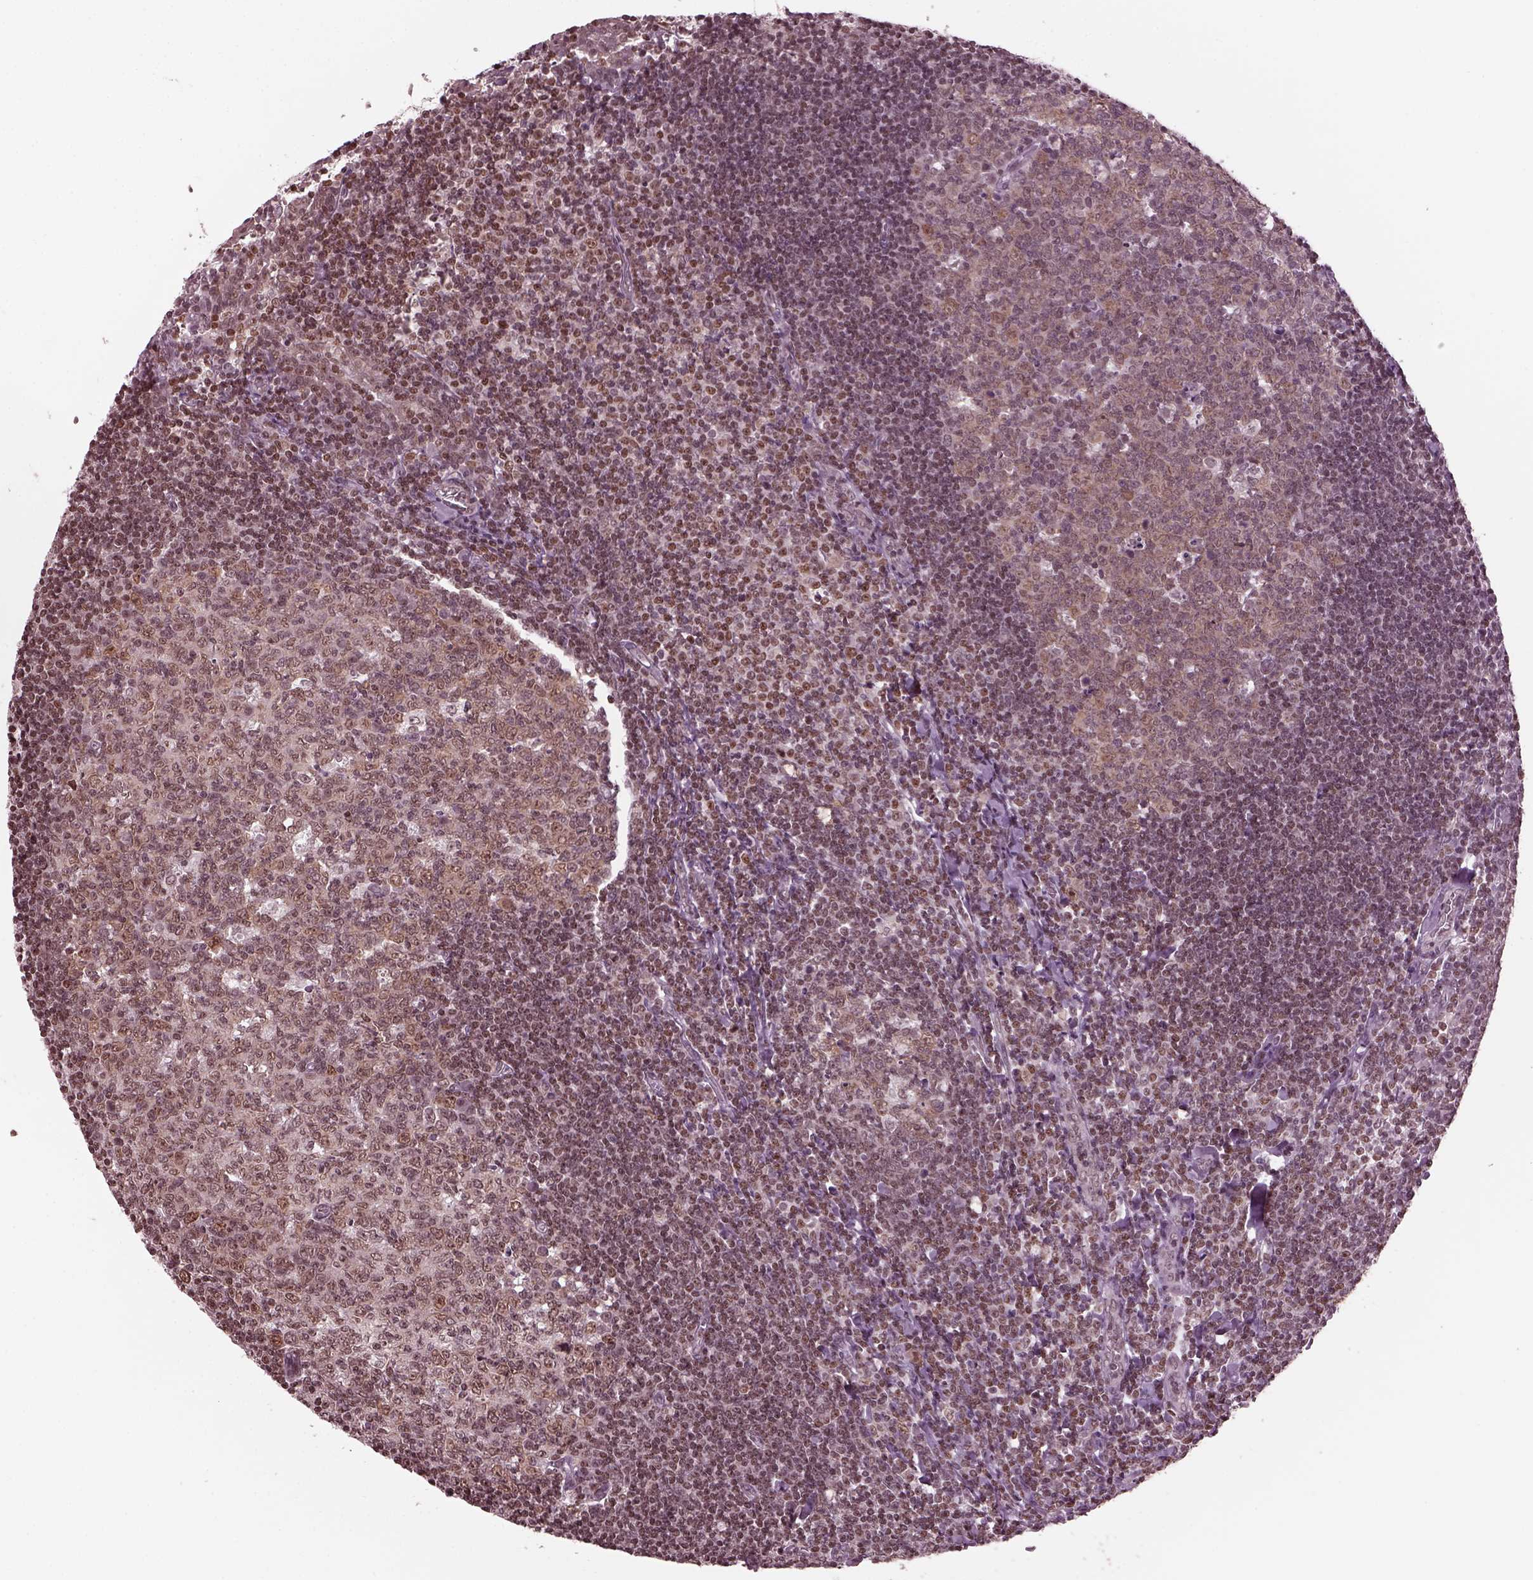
{"staining": {"intensity": "weak", "quantity": "25%-75%", "location": "cytoplasmic/membranous,nuclear"}, "tissue": "tonsil", "cell_type": "Germinal center cells", "image_type": "normal", "snomed": [{"axis": "morphology", "description": "Normal tissue, NOS"}, {"axis": "topography", "description": "Tonsil"}], "caption": "Benign tonsil was stained to show a protein in brown. There is low levels of weak cytoplasmic/membranous,nuclear positivity in approximately 25%-75% of germinal center cells.", "gene": "RUVBL2", "patient": {"sex": "female", "age": 12}}